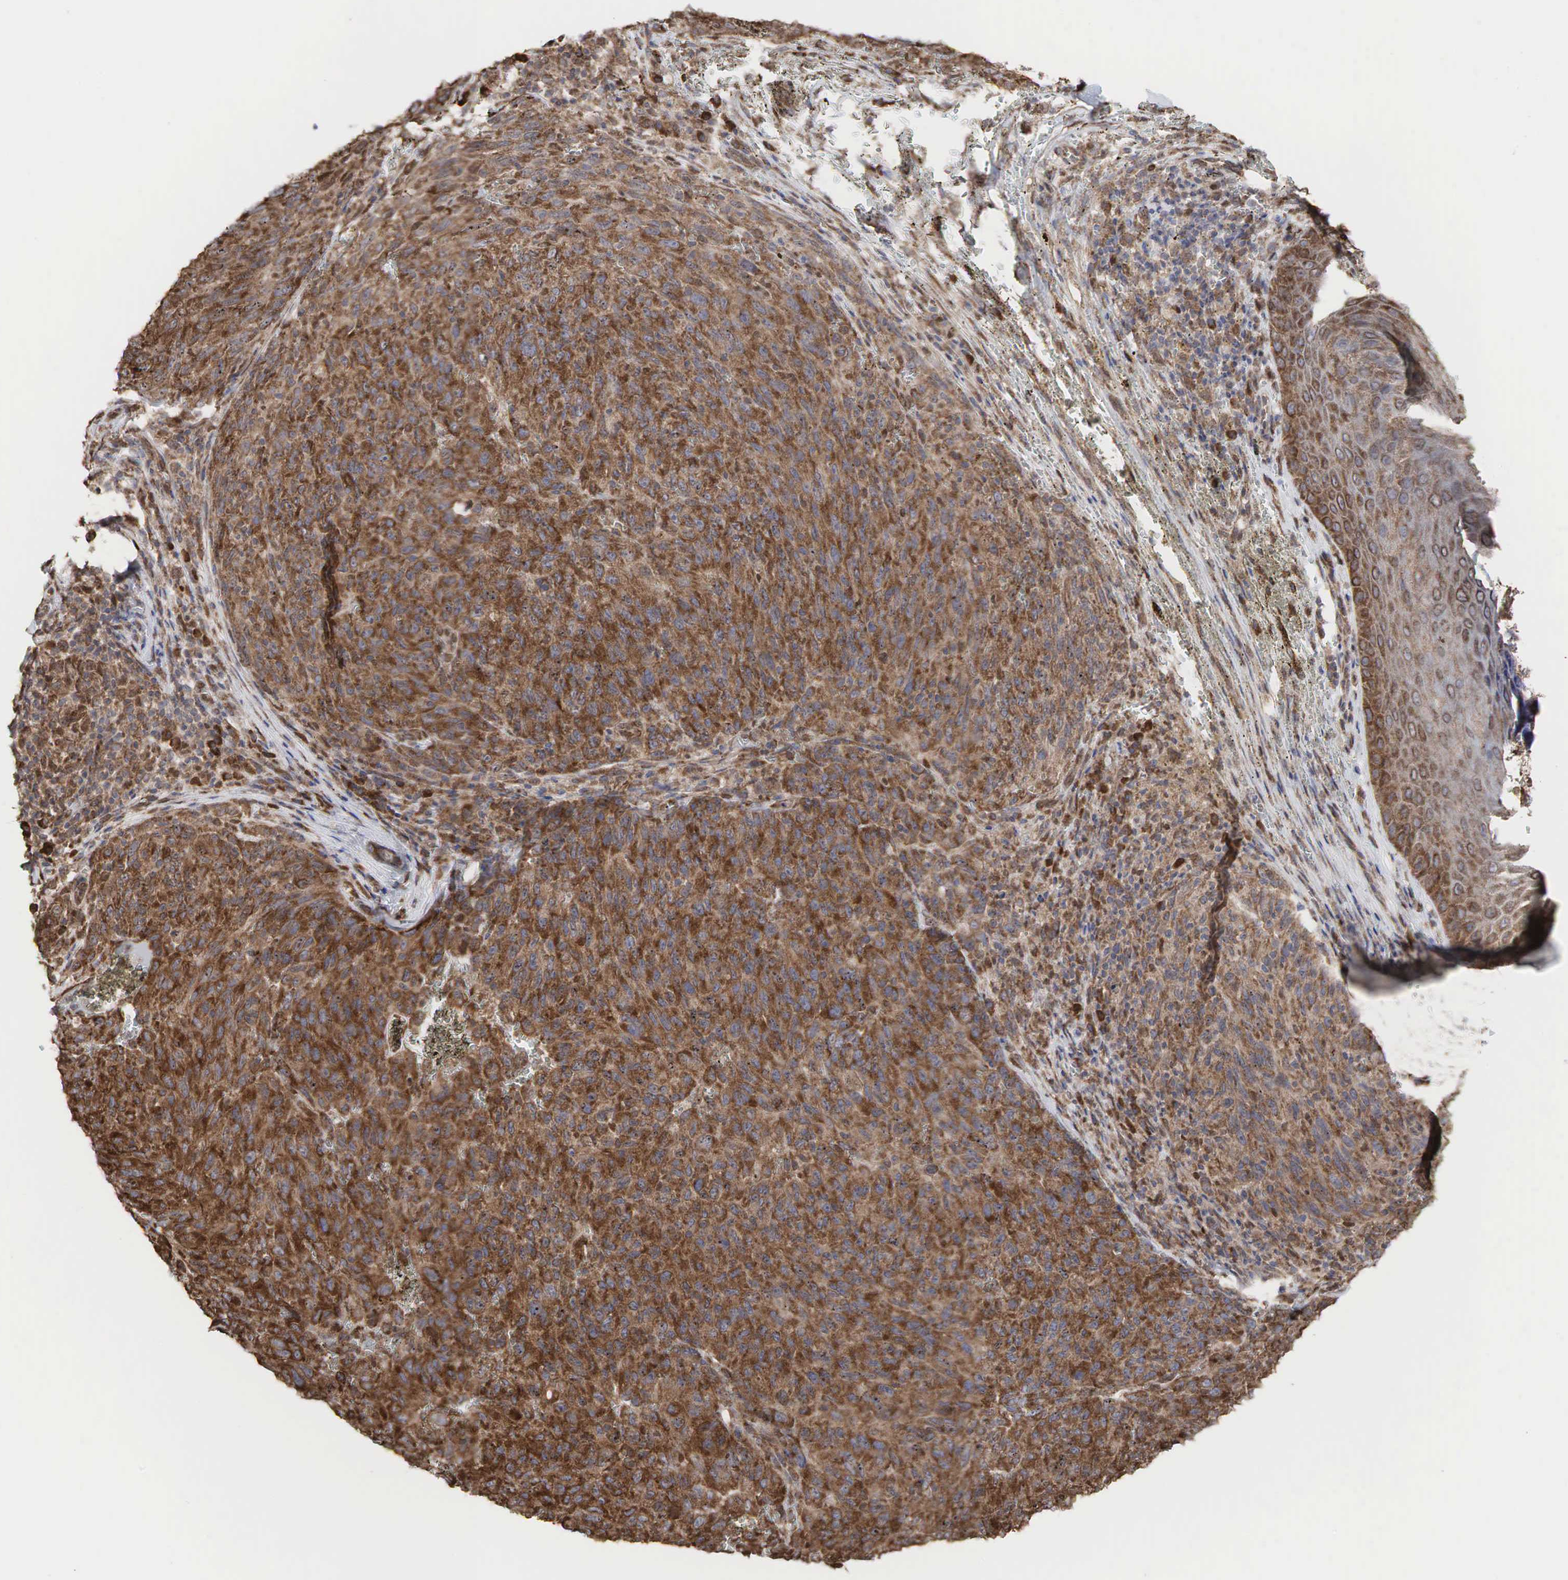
{"staining": {"intensity": "moderate", "quantity": ">75%", "location": "cytoplasmic/membranous"}, "tissue": "melanoma", "cell_type": "Tumor cells", "image_type": "cancer", "snomed": [{"axis": "morphology", "description": "Malignant melanoma, NOS"}, {"axis": "topography", "description": "Skin"}], "caption": "About >75% of tumor cells in human melanoma show moderate cytoplasmic/membranous protein expression as visualized by brown immunohistochemical staining.", "gene": "PABPC5", "patient": {"sex": "male", "age": 76}}